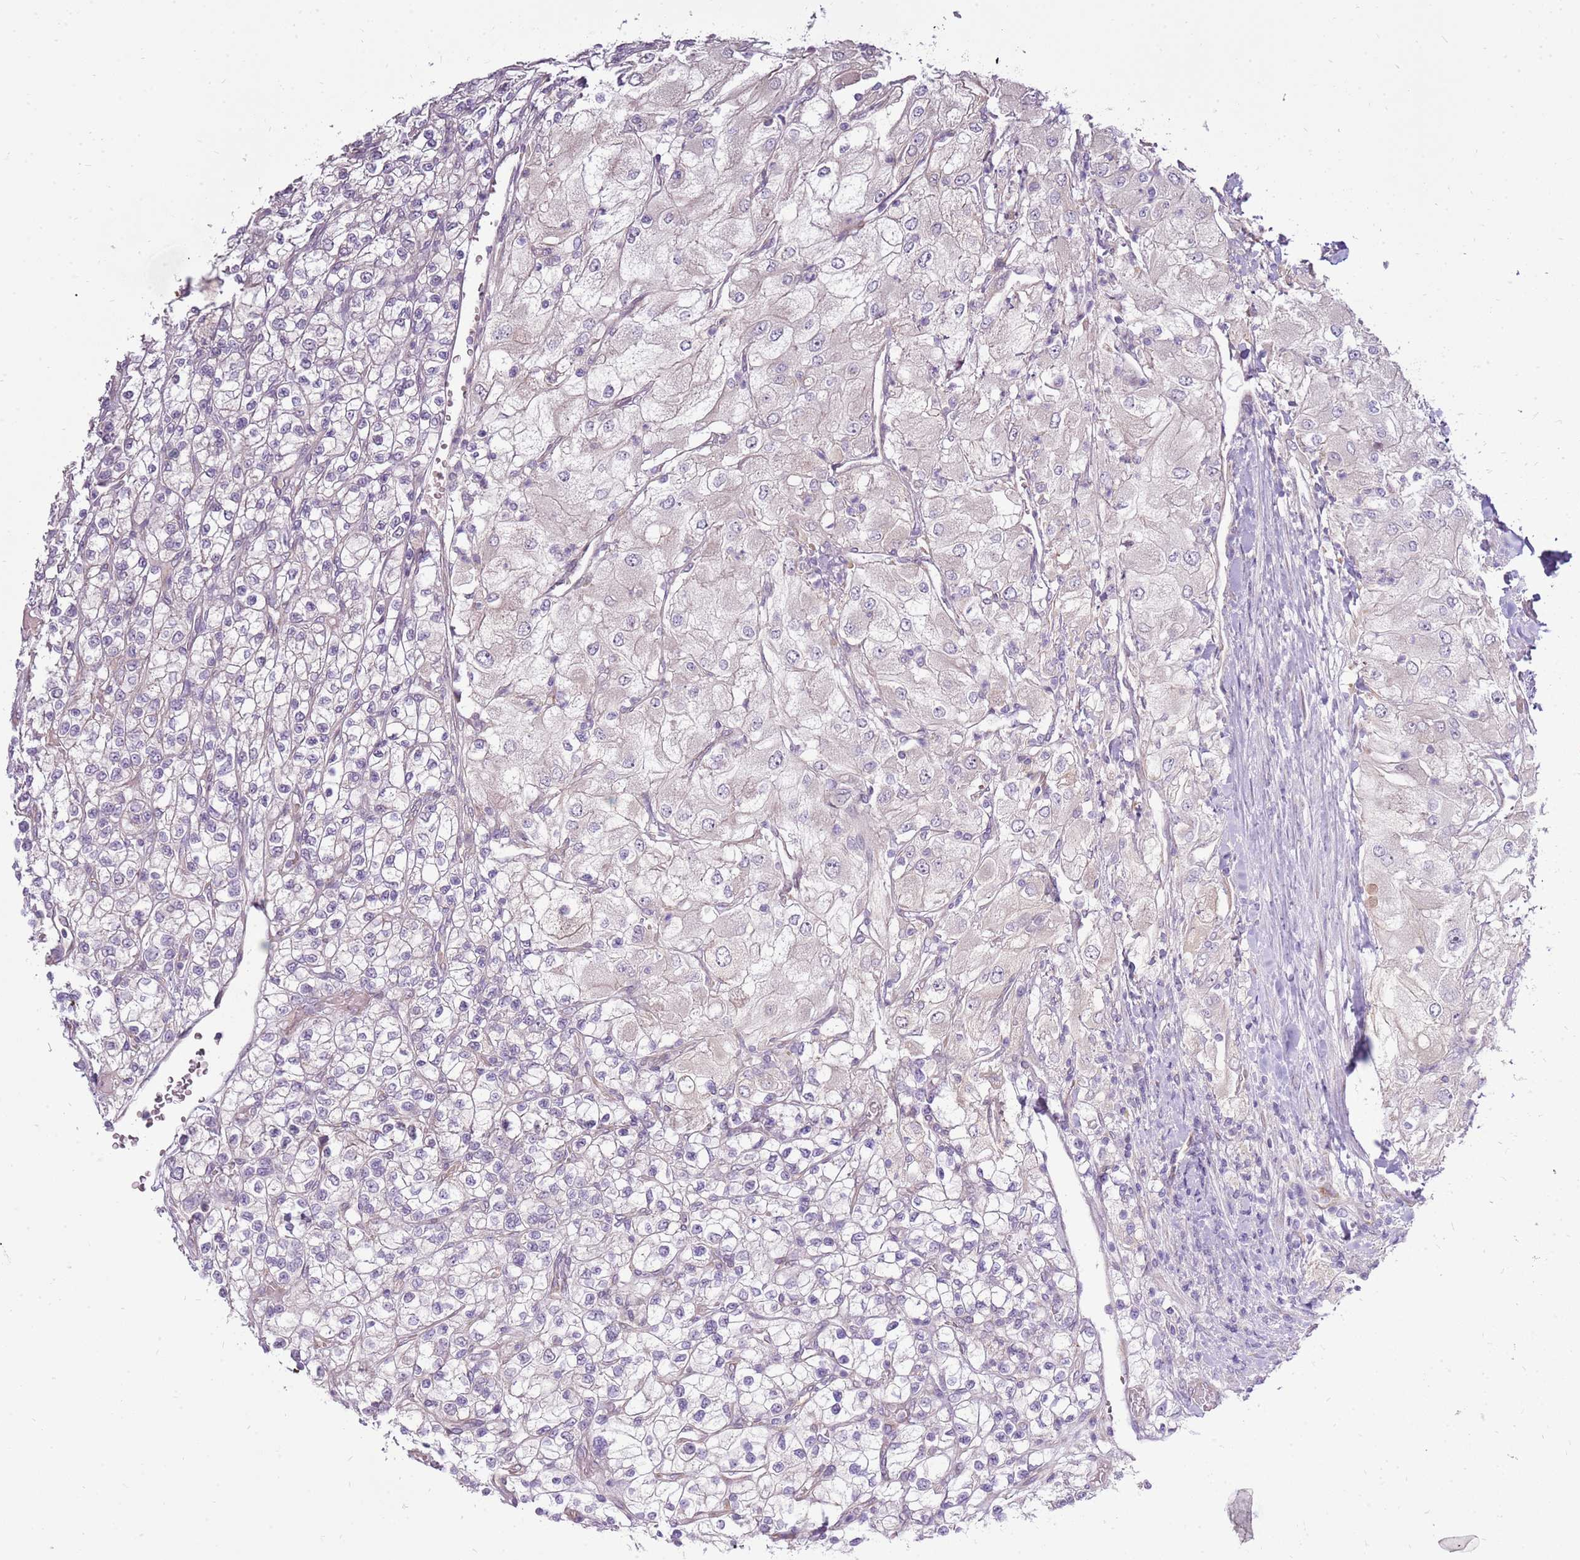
{"staining": {"intensity": "negative", "quantity": "none", "location": "none"}, "tissue": "renal cancer", "cell_type": "Tumor cells", "image_type": "cancer", "snomed": [{"axis": "morphology", "description": "Adenocarcinoma, NOS"}, {"axis": "topography", "description": "Kidney"}], "caption": "Immunohistochemical staining of renal adenocarcinoma exhibits no significant expression in tumor cells.", "gene": "UGGT2", "patient": {"sex": "male", "age": 80}}